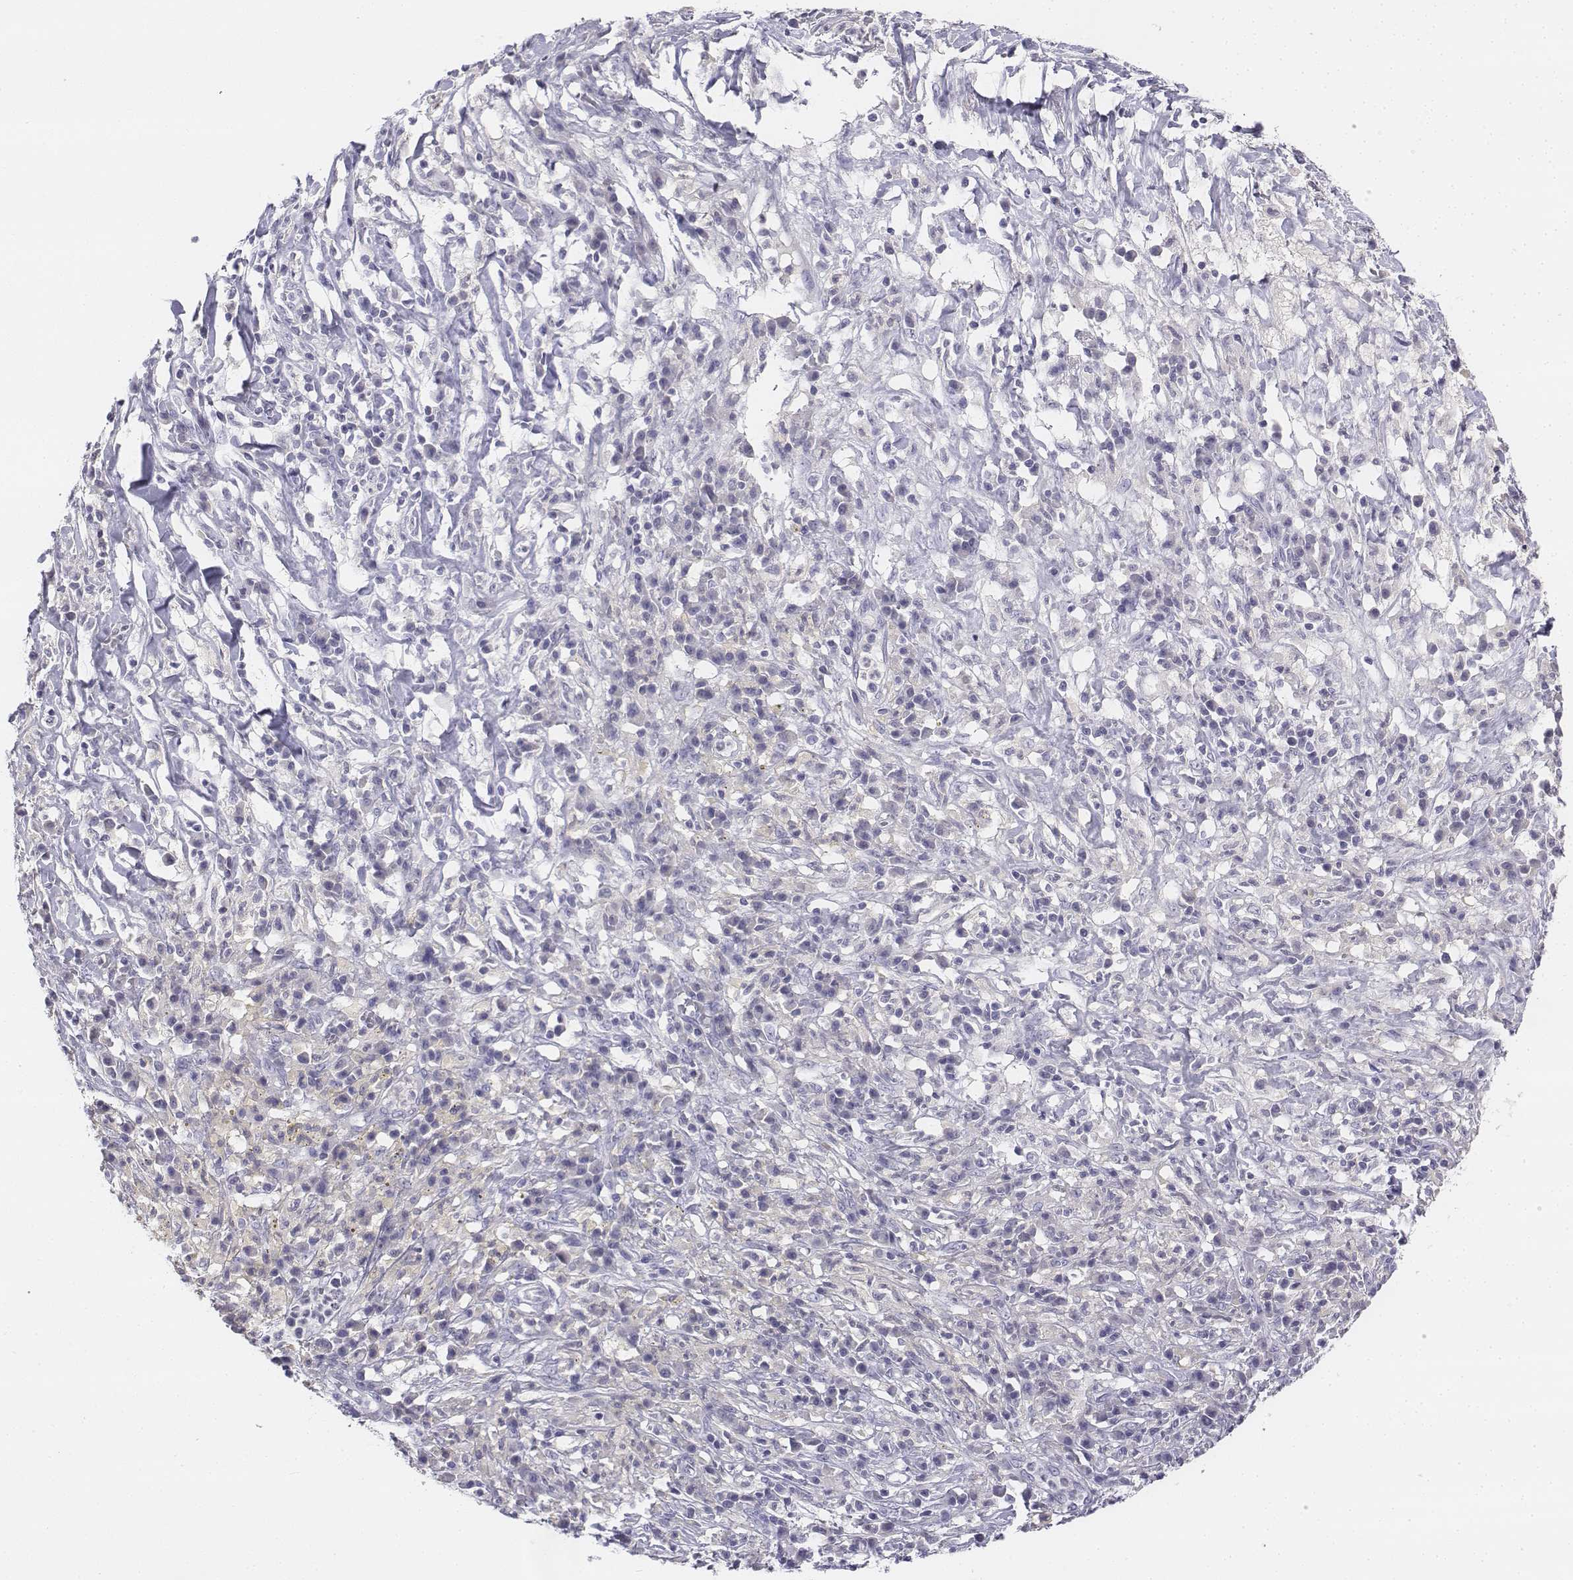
{"staining": {"intensity": "negative", "quantity": "none", "location": "none"}, "tissue": "melanoma", "cell_type": "Tumor cells", "image_type": "cancer", "snomed": [{"axis": "morphology", "description": "Malignant melanoma, NOS"}, {"axis": "topography", "description": "Skin"}], "caption": "Immunohistochemistry micrograph of neoplastic tissue: malignant melanoma stained with DAB shows no significant protein expression in tumor cells.", "gene": "UCN2", "patient": {"sex": "female", "age": 91}}